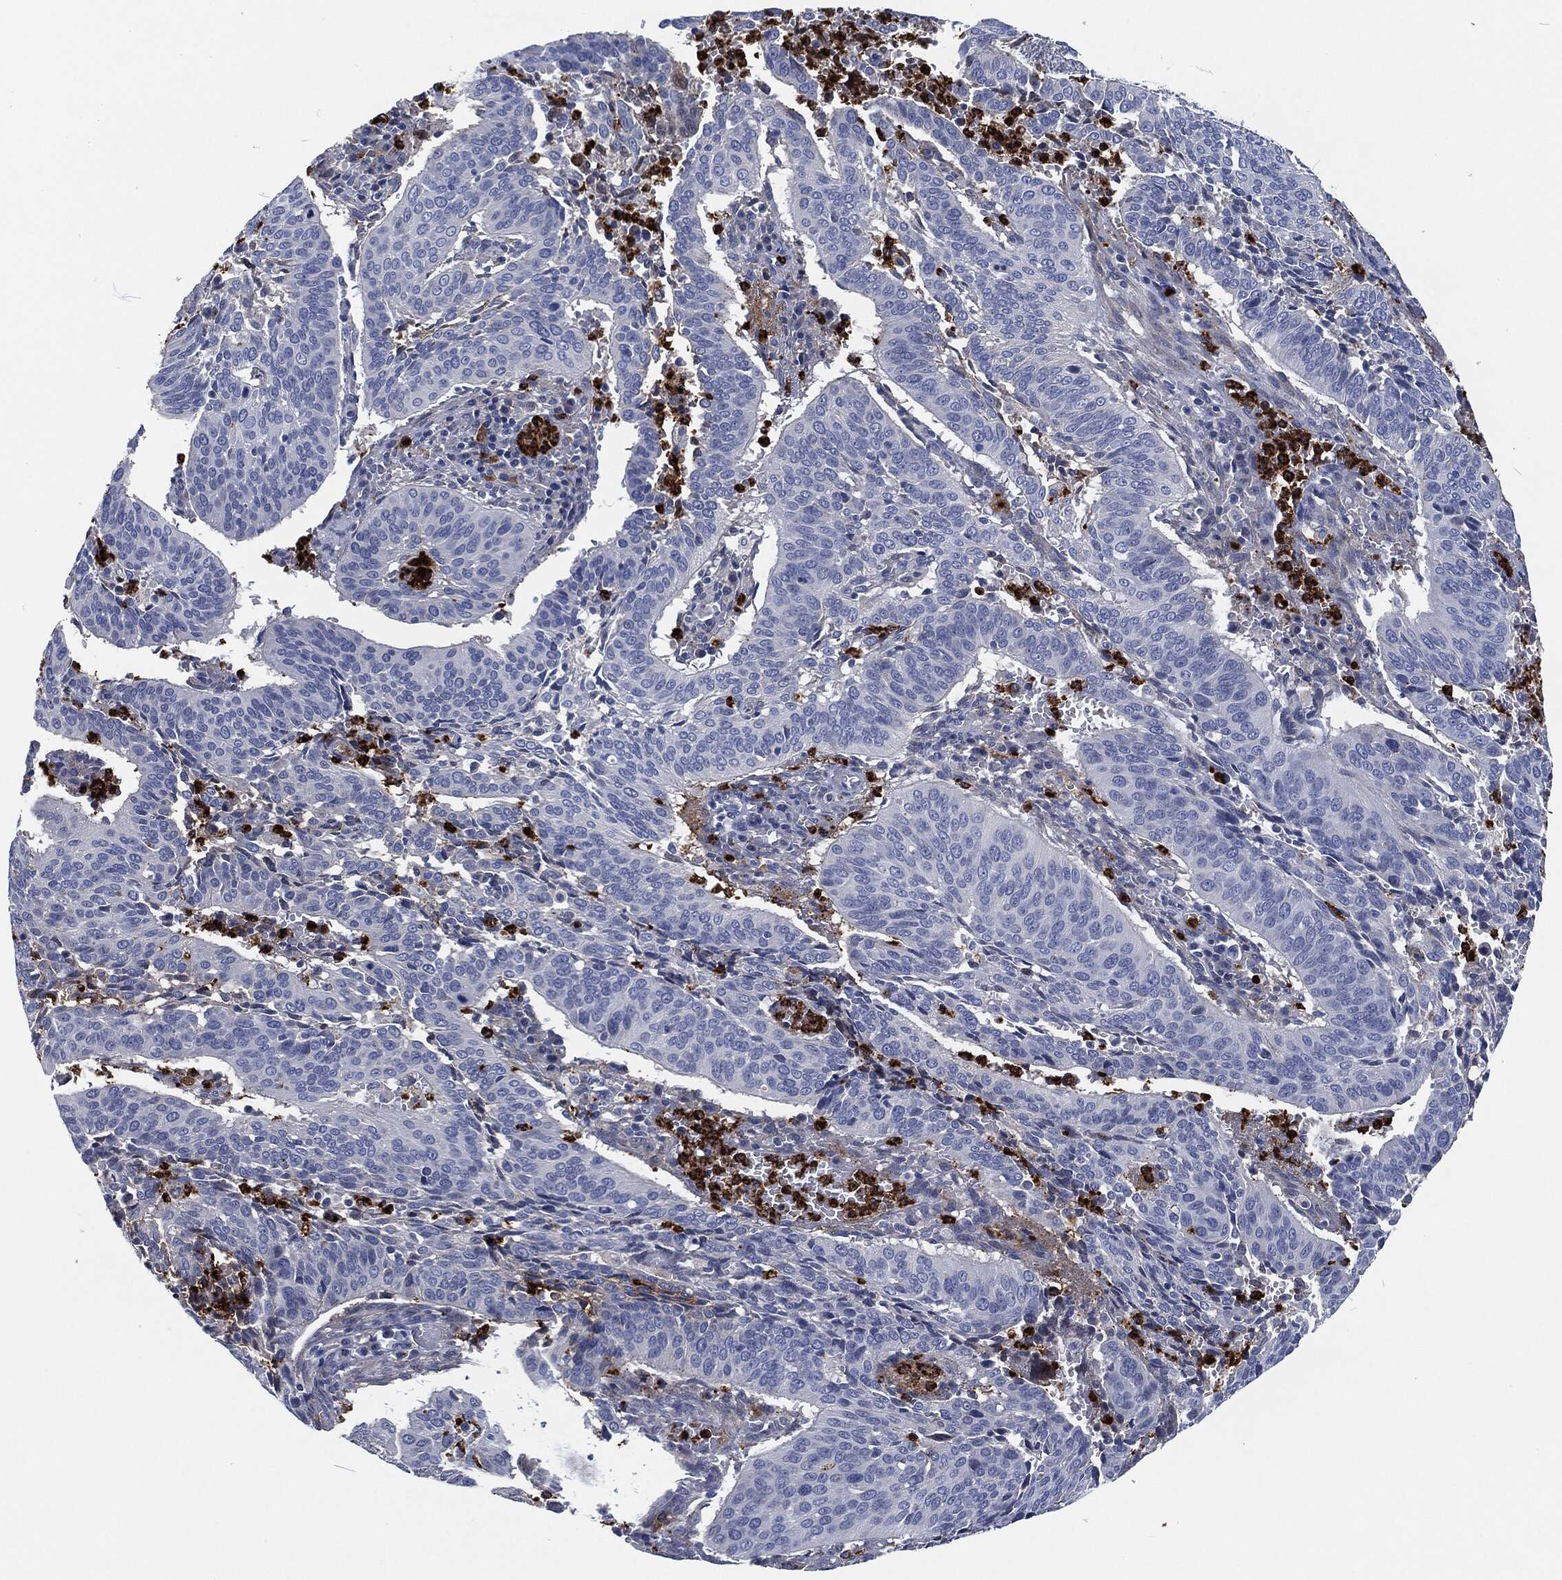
{"staining": {"intensity": "negative", "quantity": "none", "location": "none"}, "tissue": "cervical cancer", "cell_type": "Tumor cells", "image_type": "cancer", "snomed": [{"axis": "morphology", "description": "Normal tissue, NOS"}, {"axis": "morphology", "description": "Squamous cell carcinoma, NOS"}, {"axis": "topography", "description": "Cervix"}], "caption": "IHC of human cervical cancer displays no expression in tumor cells.", "gene": "MPO", "patient": {"sex": "female", "age": 39}}